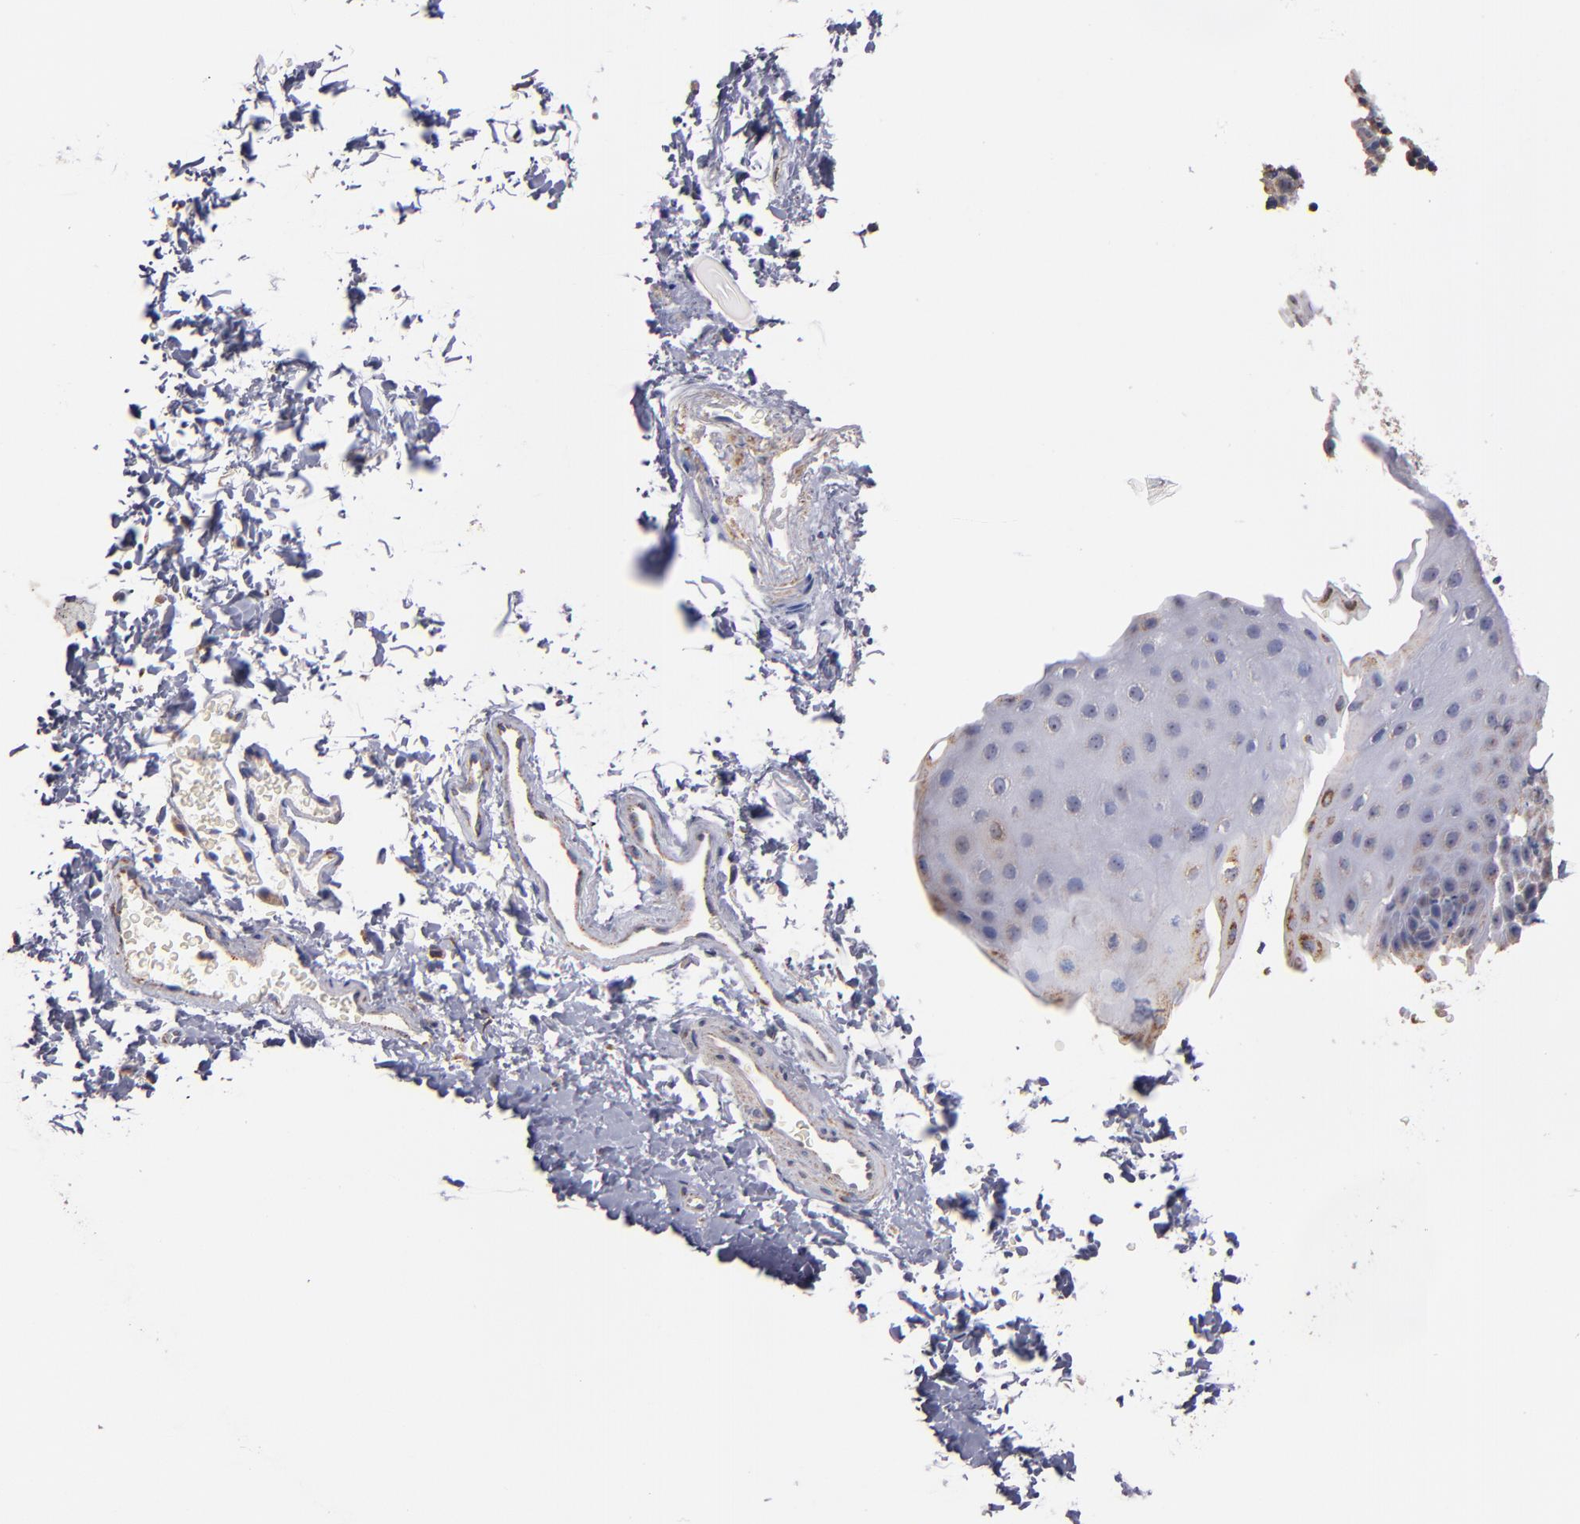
{"staining": {"intensity": "weak", "quantity": "<25%", "location": "cytoplasmic/membranous"}, "tissue": "esophagus", "cell_type": "Squamous epithelial cells", "image_type": "normal", "snomed": [{"axis": "morphology", "description": "Normal tissue, NOS"}, {"axis": "topography", "description": "Esophagus"}], "caption": "Human esophagus stained for a protein using IHC demonstrates no staining in squamous epithelial cells.", "gene": "DIABLO", "patient": {"sex": "female", "age": 61}}